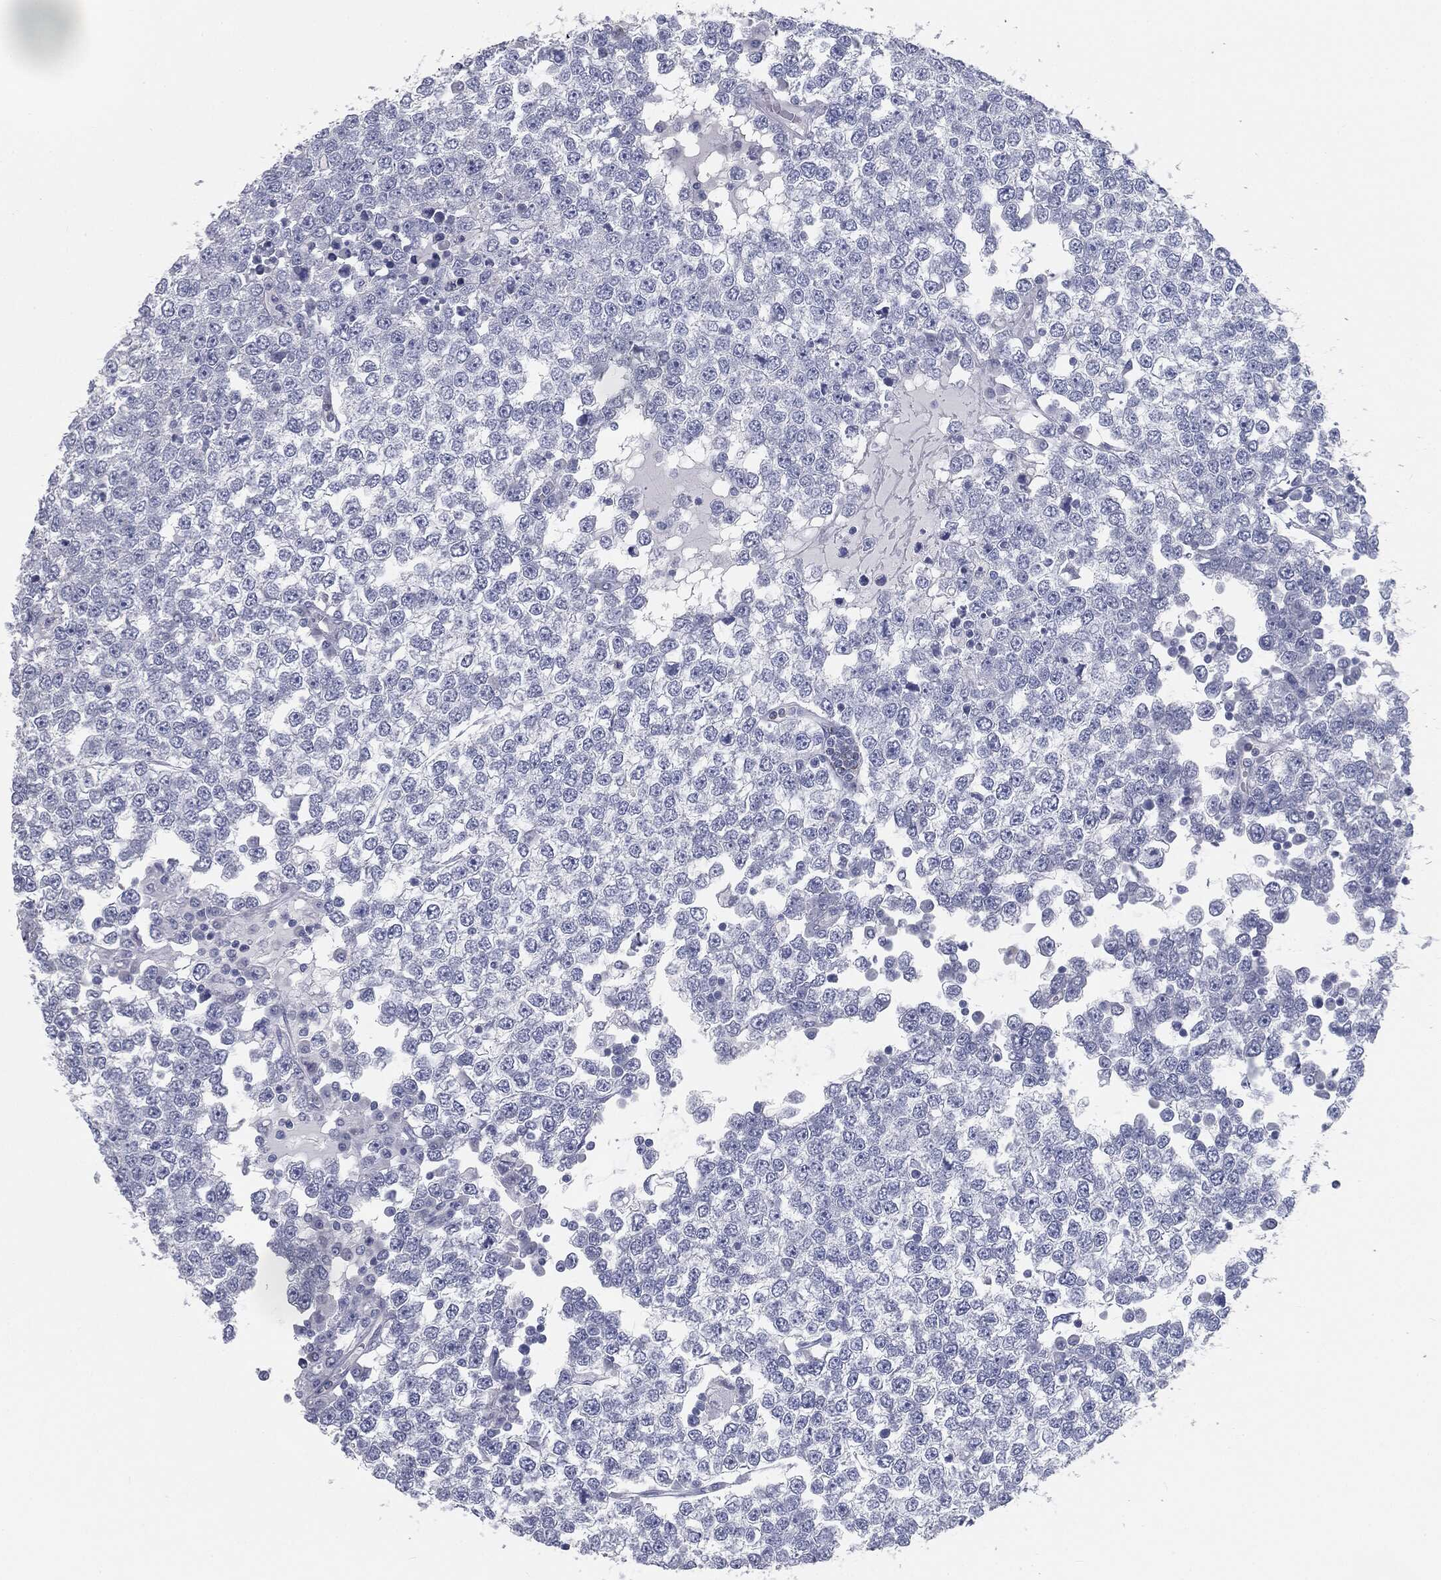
{"staining": {"intensity": "negative", "quantity": "none", "location": "none"}, "tissue": "testis cancer", "cell_type": "Tumor cells", "image_type": "cancer", "snomed": [{"axis": "morphology", "description": "Seminoma, NOS"}, {"axis": "topography", "description": "Testis"}], "caption": "Human seminoma (testis) stained for a protein using IHC shows no positivity in tumor cells.", "gene": "CAV3", "patient": {"sex": "male", "age": 65}}